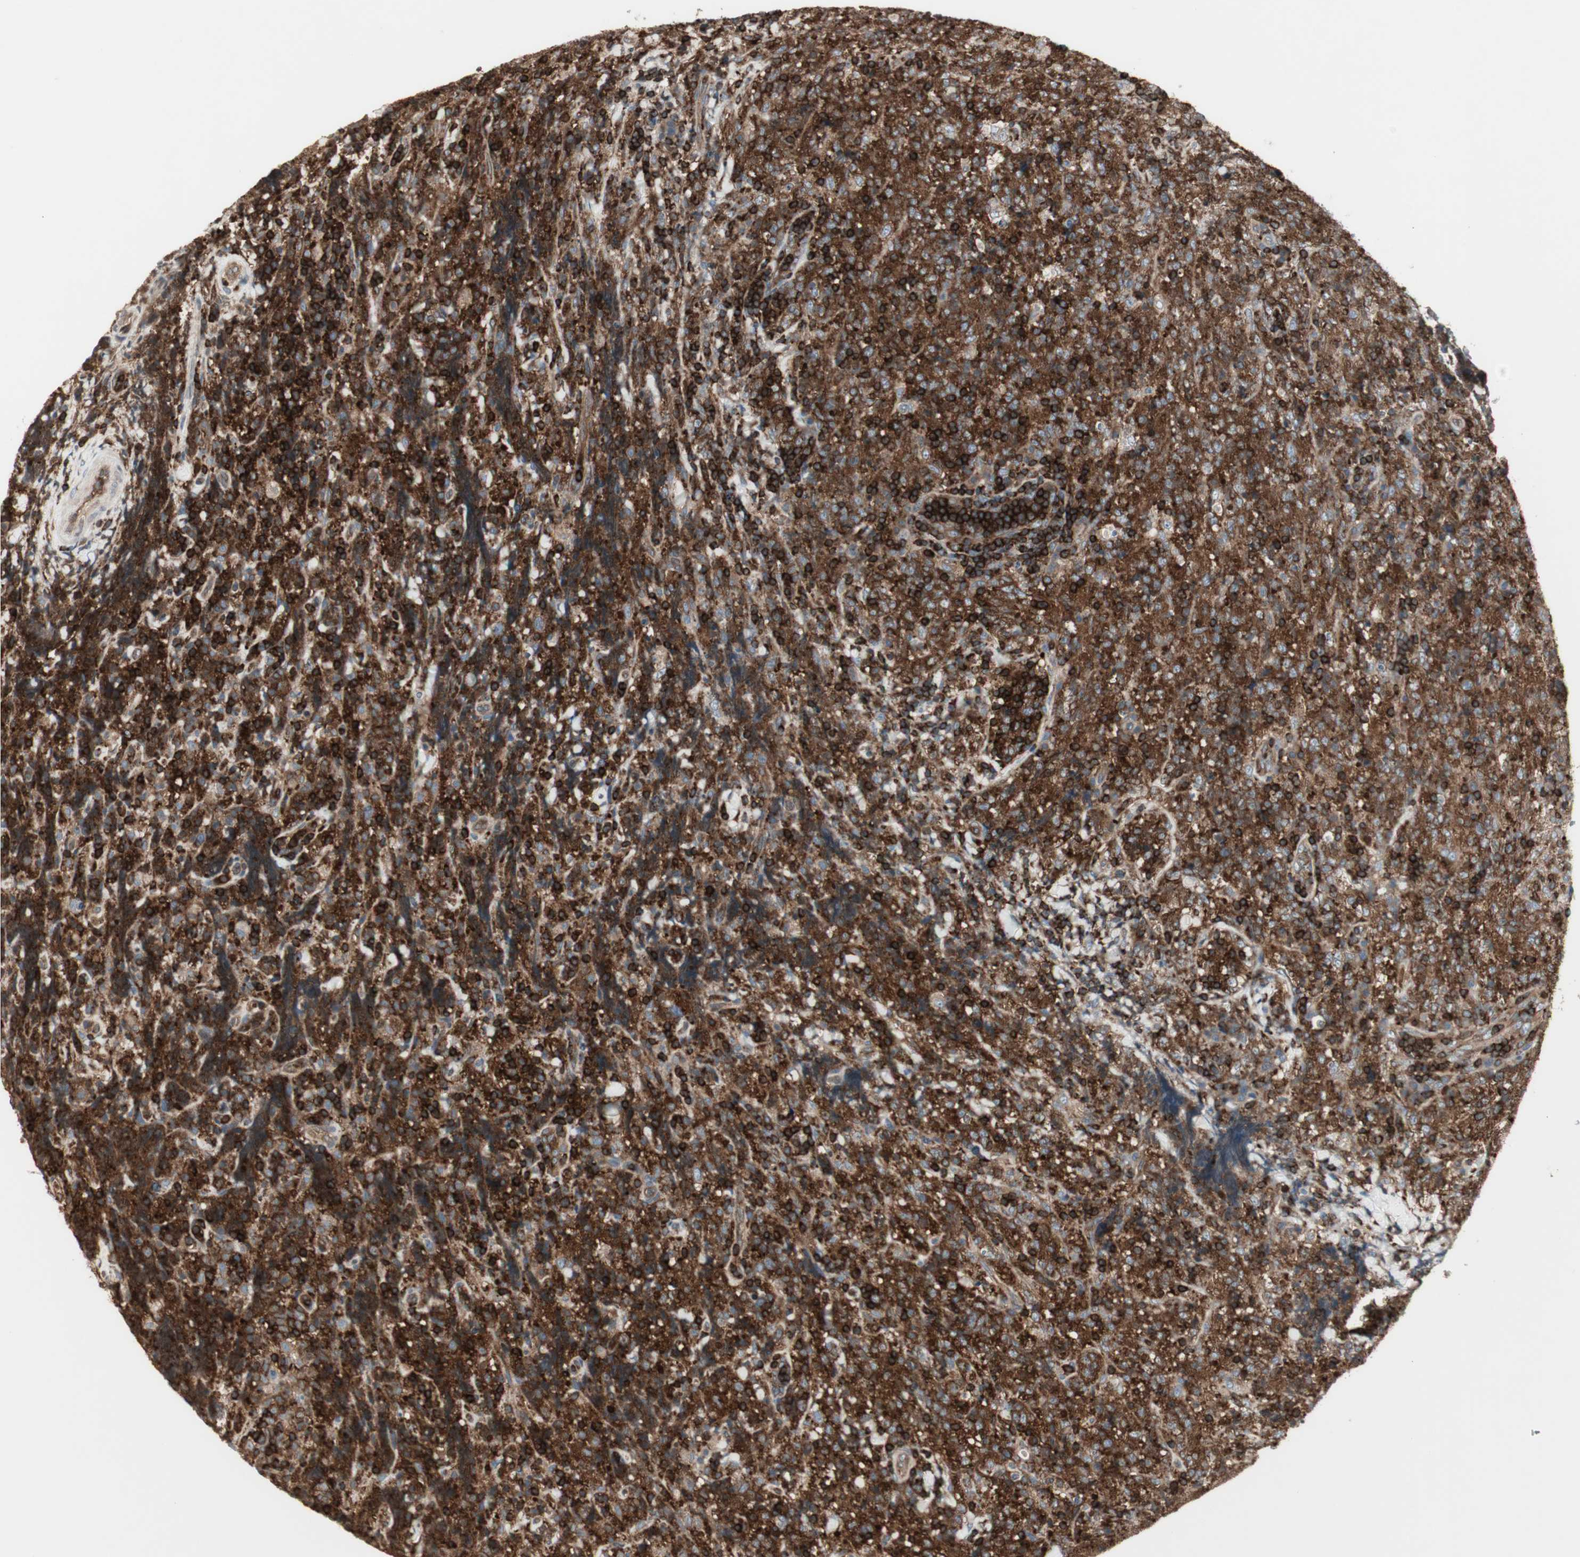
{"staining": {"intensity": "moderate", "quantity": ">75%", "location": "cytoplasmic/membranous"}, "tissue": "lymphoma", "cell_type": "Tumor cells", "image_type": "cancer", "snomed": [{"axis": "morphology", "description": "Malignant lymphoma, non-Hodgkin's type, High grade"}, {"axis": "topography", "description": "Tonsil"}], "caption": "Immunohistochemistry staining of high-grade malignant lymphoma, non-Hodgkin's type, which demonstrates medium levels of moderate cytoplasmic/membranous expression in about >75% of tumor cells indicating moderate cytoplasmic/membranous protein expression. The staining was performed using DAB (brown) for protein detection and nuclei were counterstained in hematoxylin (blue).", "gene": "ARHGEF1", "patient": {"sex": "female", "age": 36}}